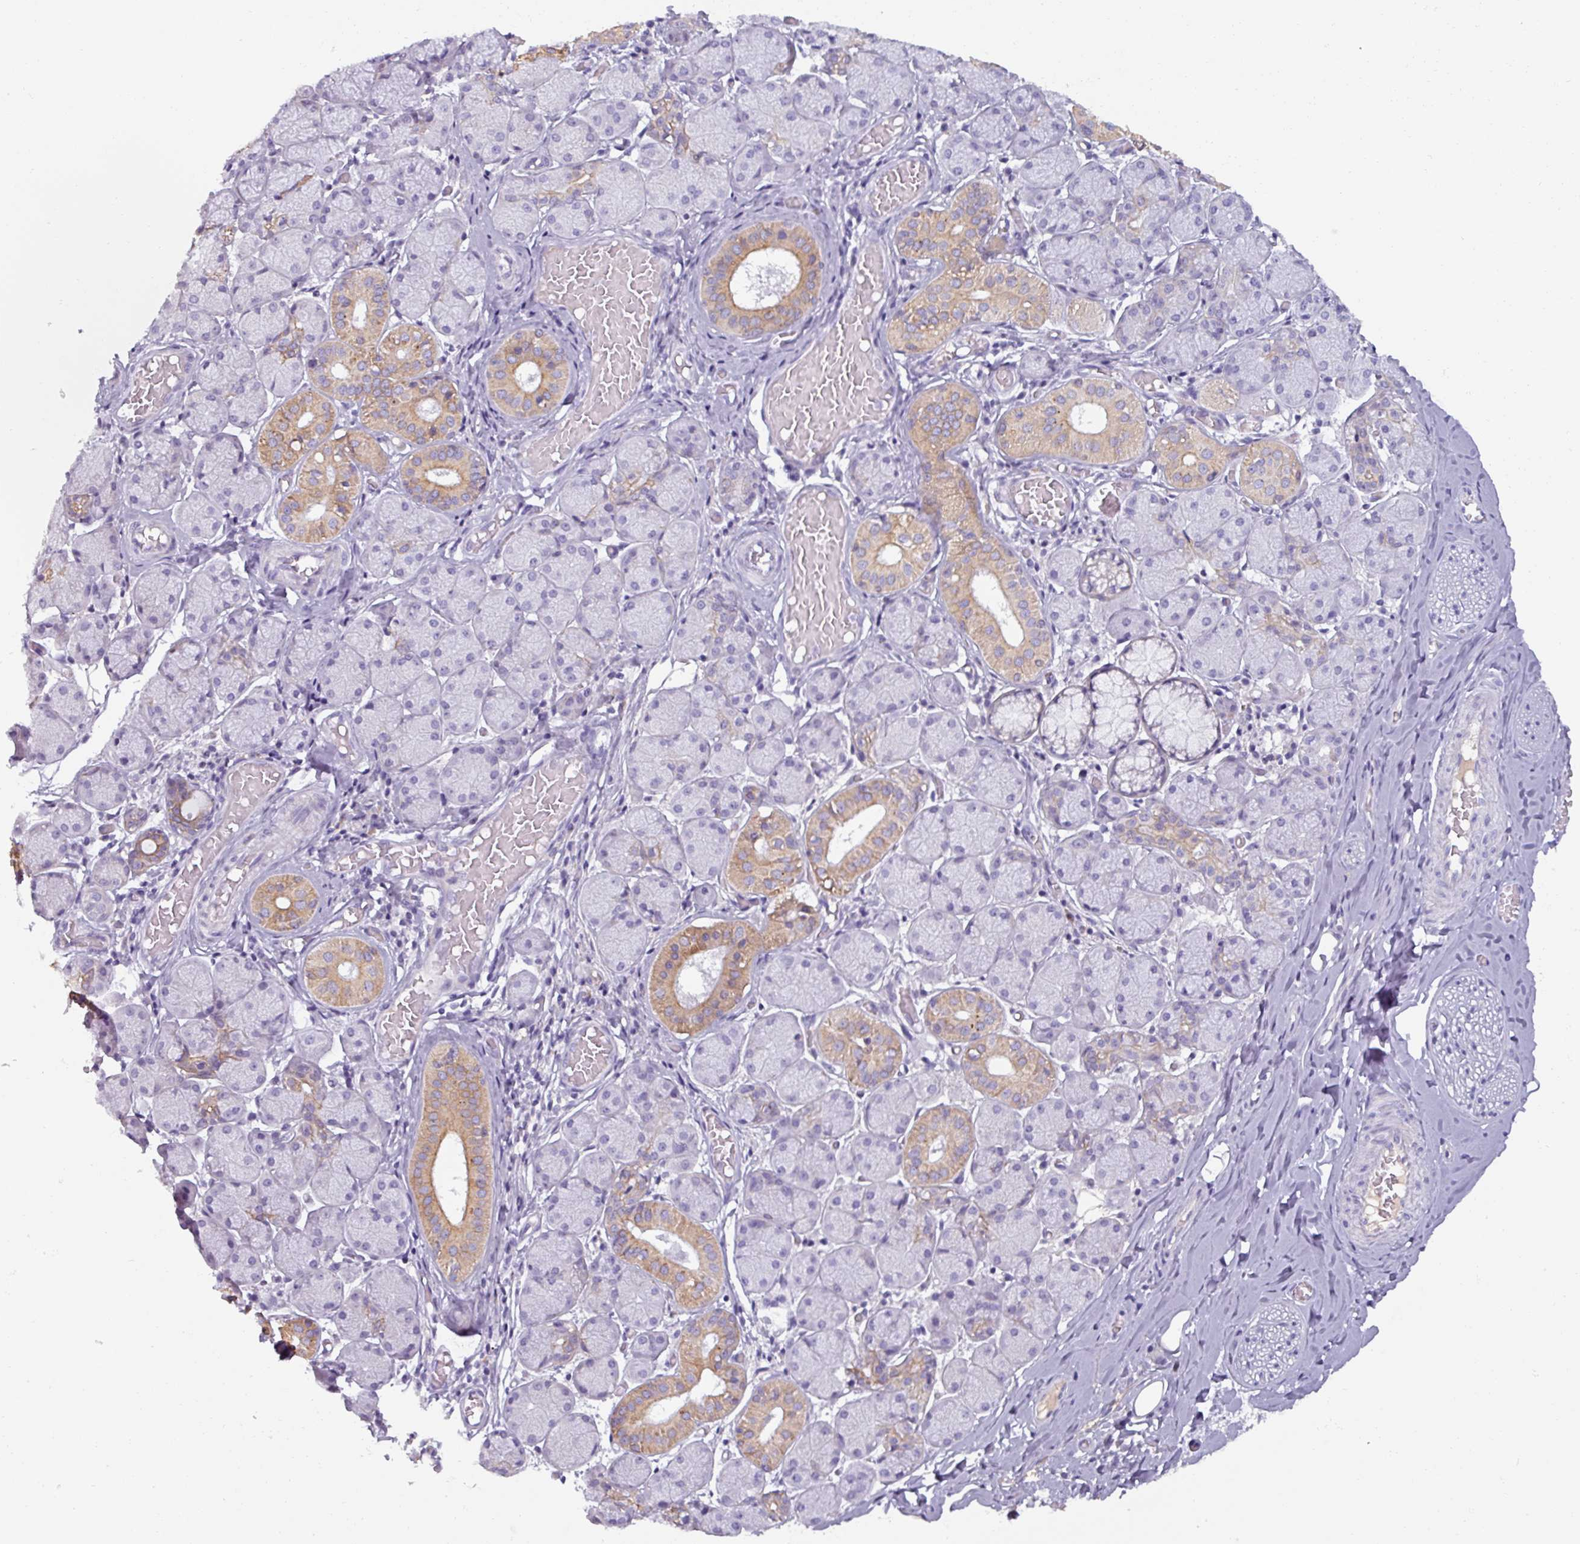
{"staining": {"intensity": "negative", "quantity": "none", "location": "none"}, "tissue": "adipose tissue", "cell_type": "Adipocytes", "image_type": "normal", "snomed": [{"axis": "morphology", "description": "Normal tissue, NOS"}, {"axis": "topography", "description": "Salivary gland"}, {"axis": "topography", "description": "Peripheral nerve tissue"}], "caption": "This is a histopathology image of IHC staining of unremarkable adipose tissue, which shows no staining in adipocytes. The staining is performed using DAB (3,3'-diaminobenzidine) brown chromogen with nuclei counter-stained in using hematoxylin.", "gene": "SPESP1", "patient": {"sex": "female", "age": 24}}